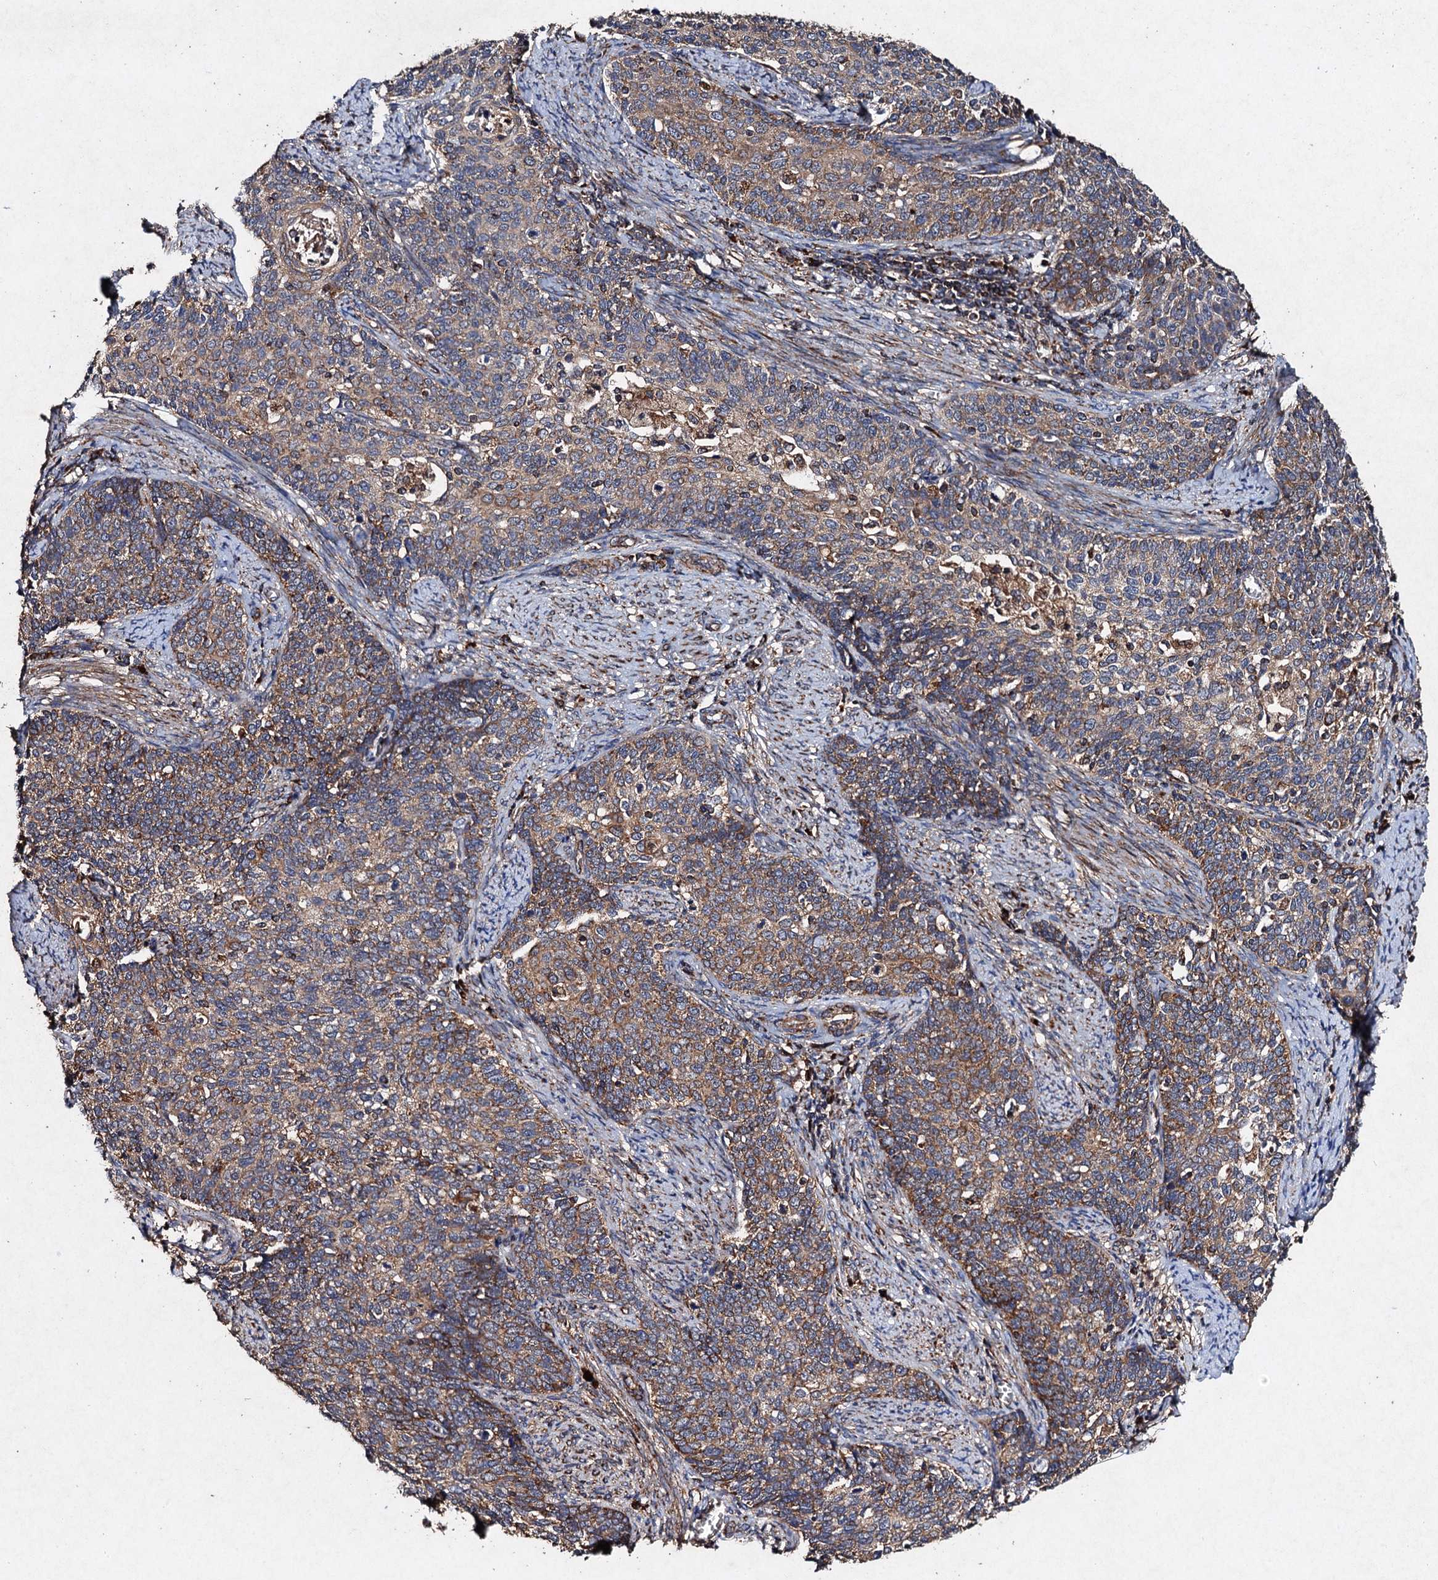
{"staining": {"intensity": "moderate", "quantity": ">75%", "location": "cytoplasmic/membranous"}, "tissue": "cervical cancer", "cell_type": "Tumor cells", "image_type": "cancer", "snomed": [{"axis": "morphology", "description": "Squamous cell carcinoma, NOS"}, {"axis": "topography", "description": "Cervix"}], "caption": "A photomicrograph of human cervical cancer (squamous cell carcinoma) stained for a protein demonstrates moderate cytoplasmic/membranous brown staining in tumor cells.", "gene": "NDUFA13", "patient": {"sex": "female", "age": 39}}